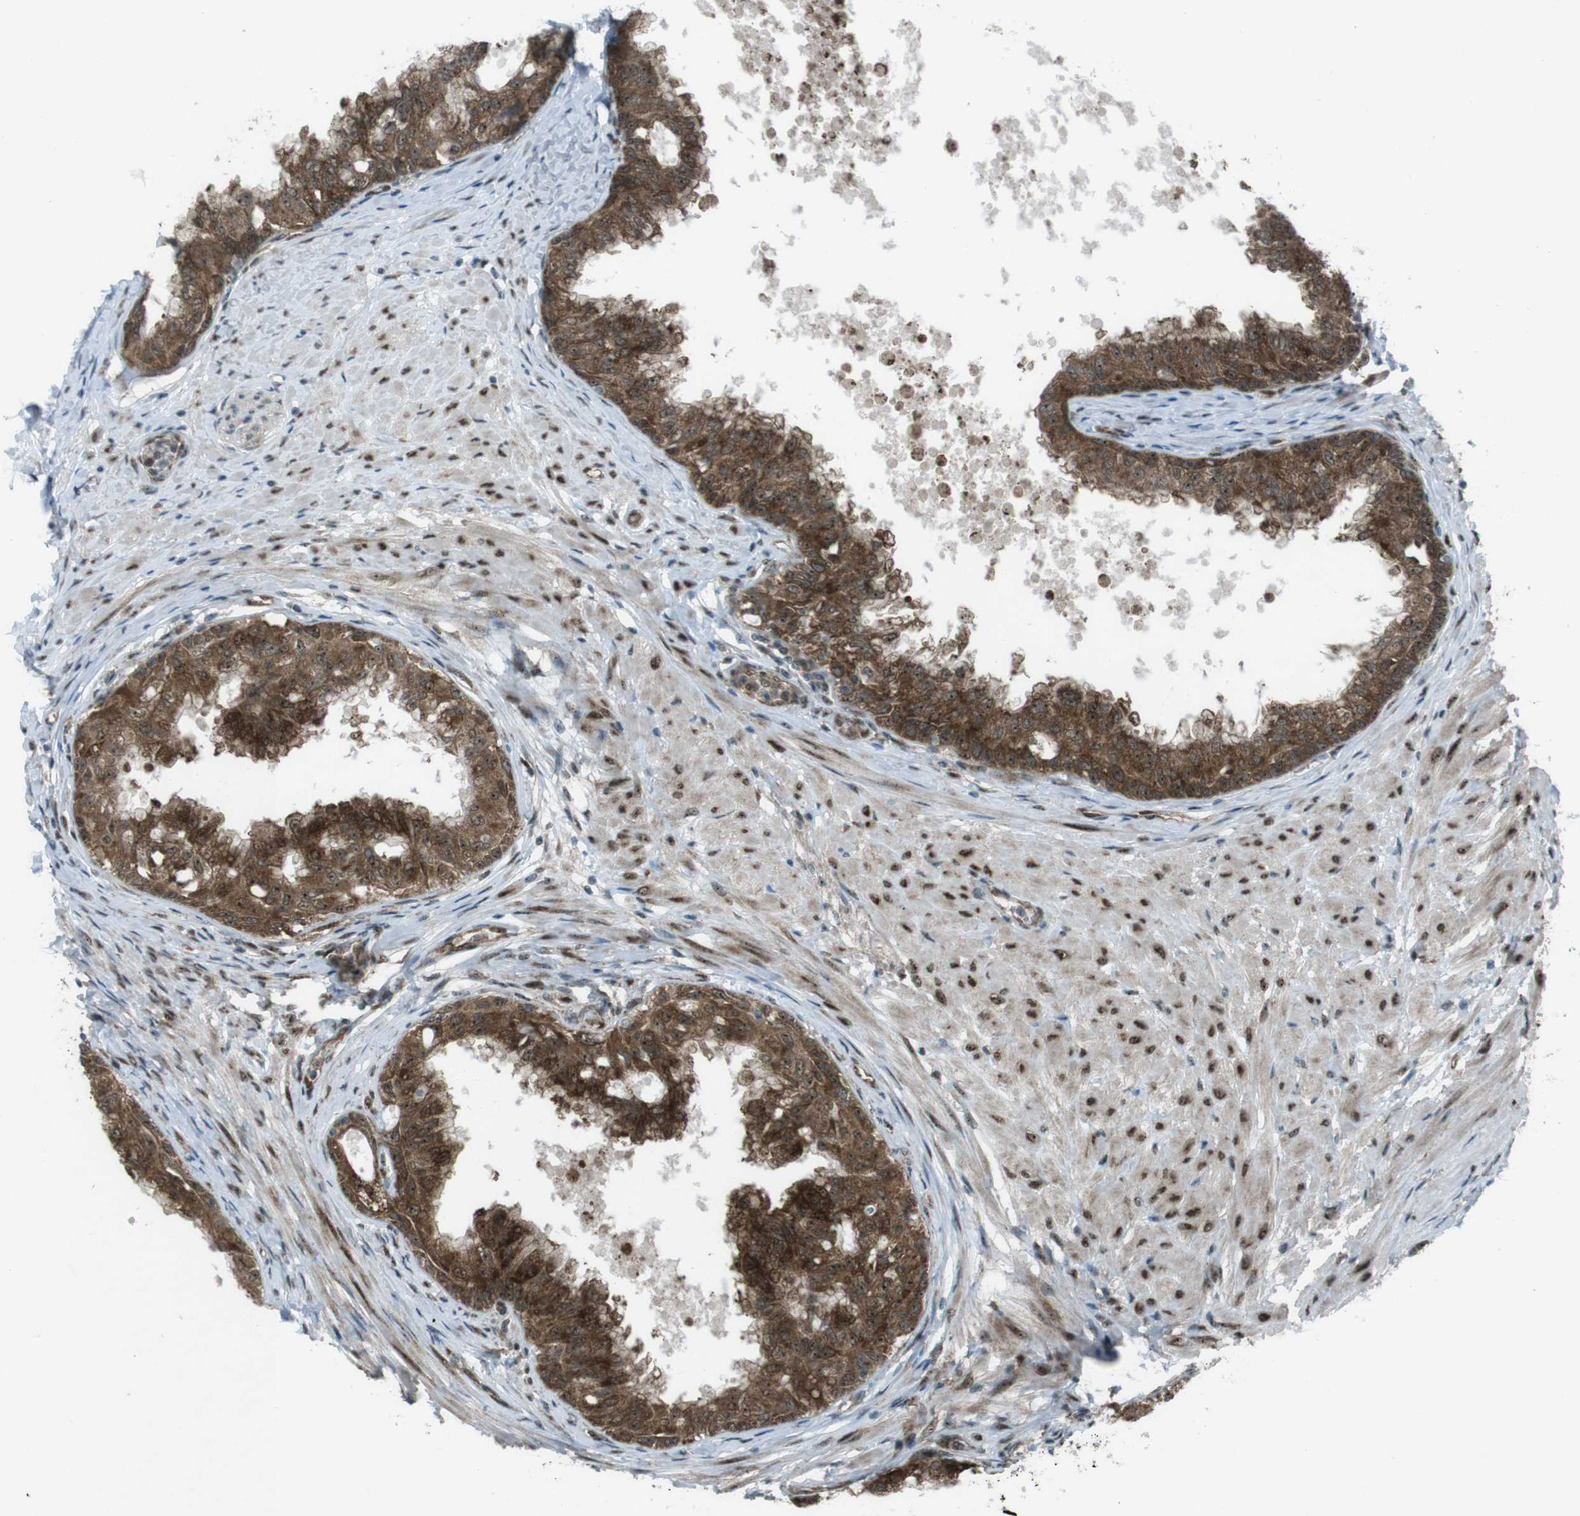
{"staining": {"intensity": "moderate", "quantity": ">75%", "location": "cytoplasmic/membranous"}, "tissue": "prostate", "cell_type": "Glandular cells", "image_type": "normal", "snomed": [{"axis": "morphology", "description": "Normal tissue, NOS"}, {"axis": "topography", "description": "Prostate"}, {"axis": "topography", "description": "Seminal veicle"}], "caption": "Glandular cells reveal medium levels of moderate cytoplasmic/membranous staining in about >75% of cells in unremarkable prostate.", "gene": "CSNK1D", "patient": {"sex": "male", "age": 60}}